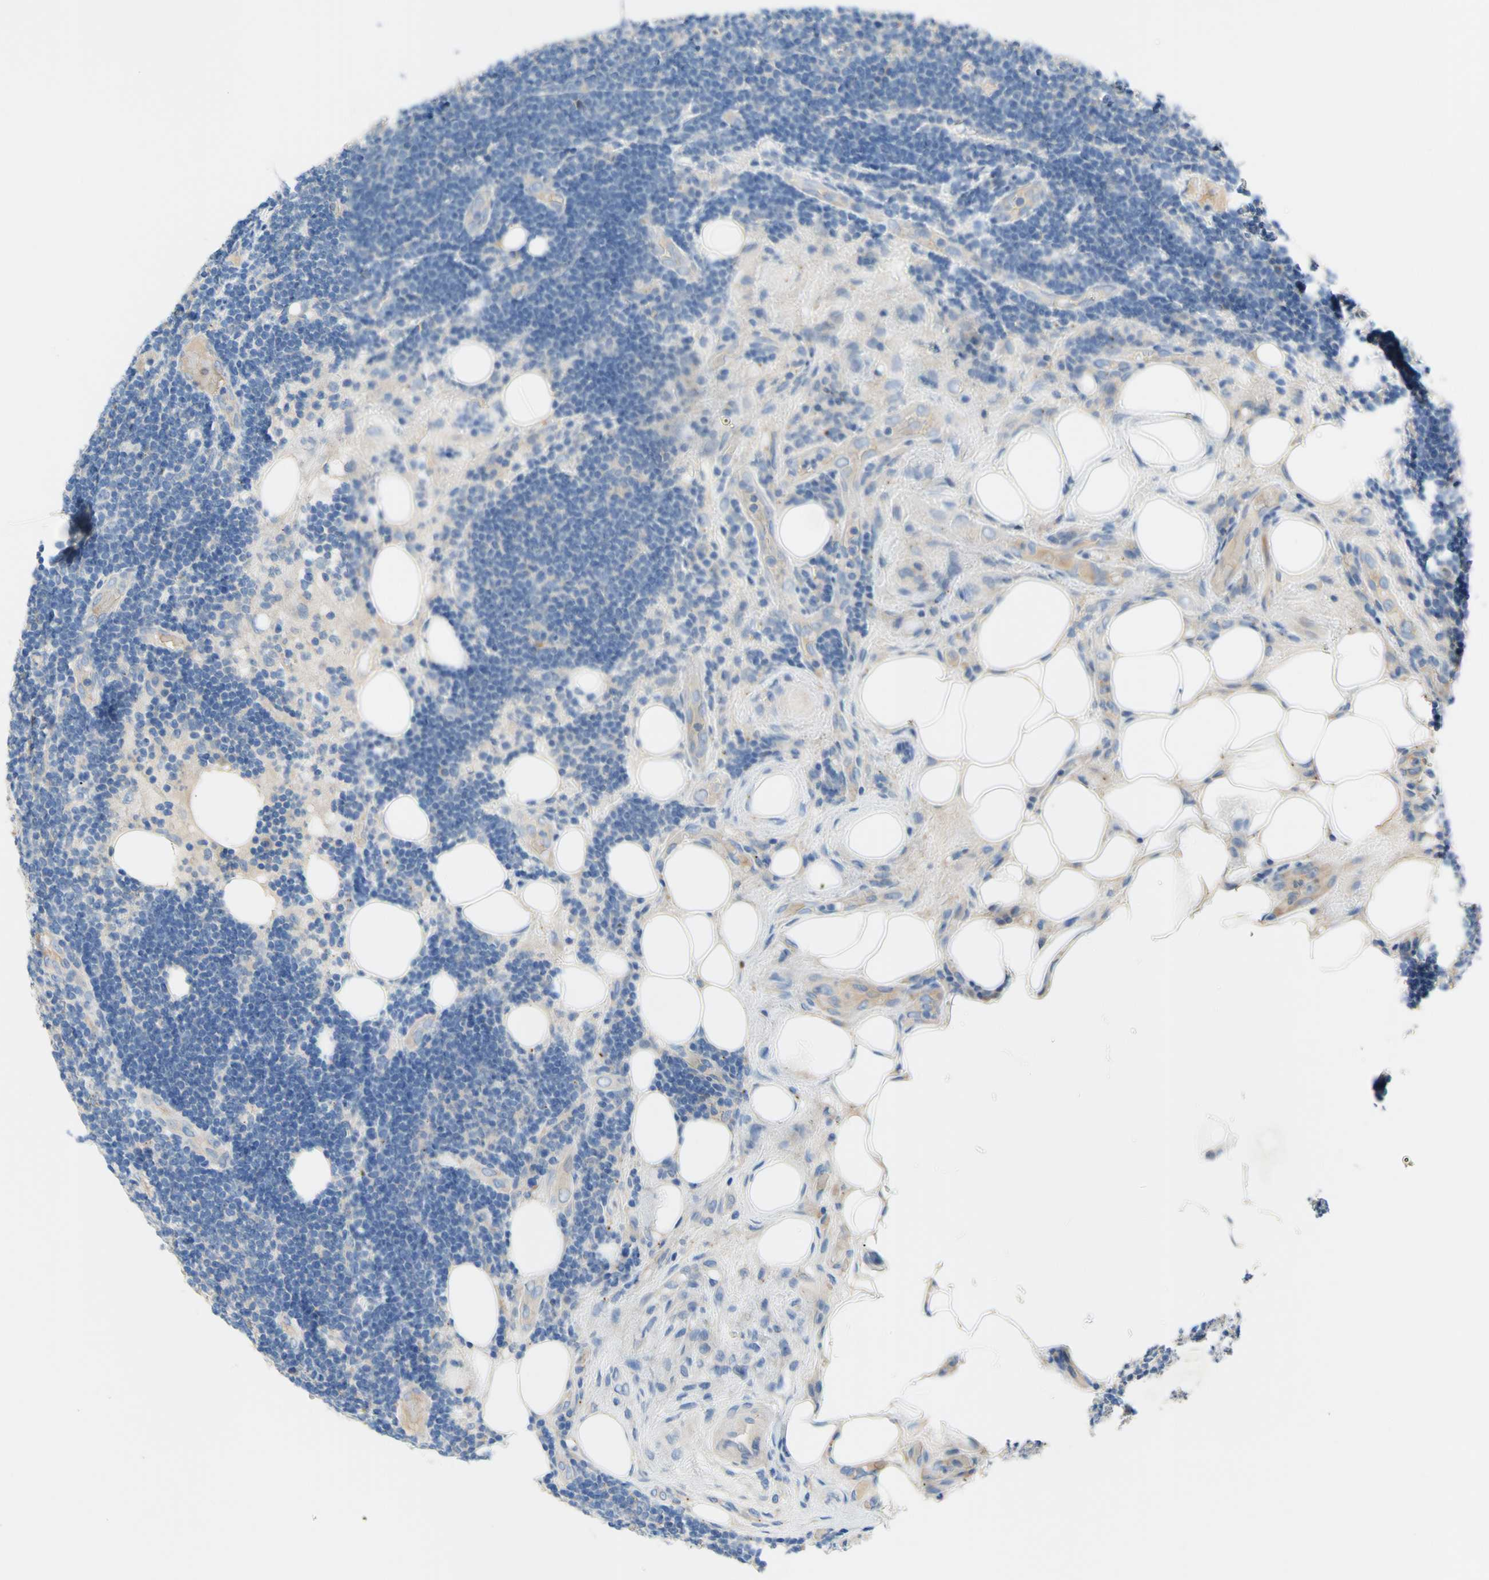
{"staining": {"intensity": "negative", "quantity": "none", "location": "none"}, "tissue": "lymphoma", "cell_type": "Tumor cells", "image_type": "cancer", "snomed": [{"axis": "morphology", "description": "Malignant lymphoma, non-Hodgkin's type, Low grade"}, {"axis": "topography", "description": "Lymph node"}], "caption": "Photomicrograph shows no protein staining in tumor cells of lymphoma tissue.", "gene": "TMEM59L", "patient": {"sex": "male", "age": 83}}